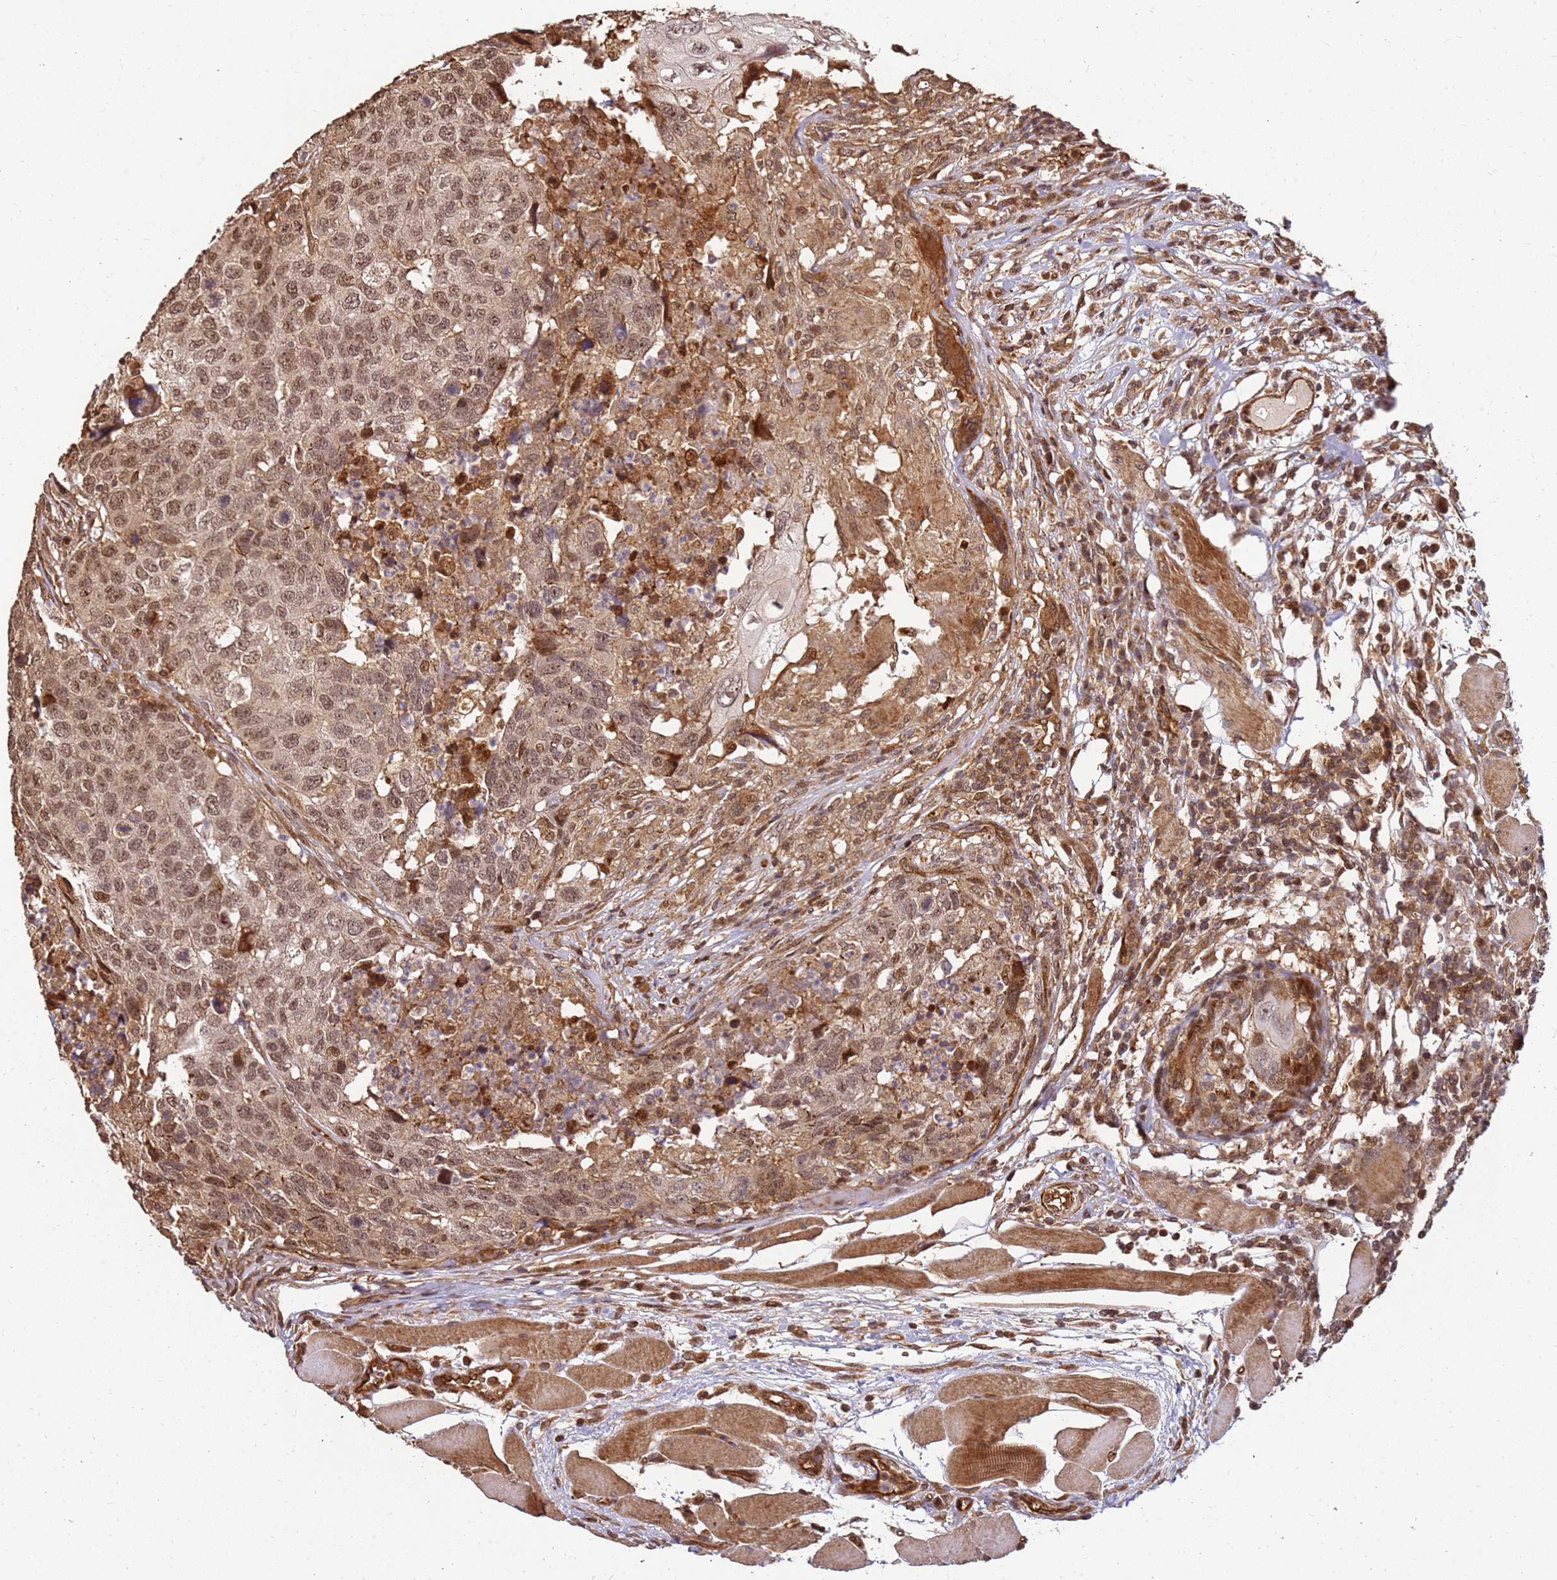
{"staining": {"intensity": "moderate", "quantity": ">75%", "location": "cytoplasmic/membranous,nuclear"}, "tissue": "head and neck cancer", "cell_type": "Tumor cells", "image_type": "cancer", "snomed": [{"axis": "morphology", "description": "Squamous cell carcinoma, NOS"}, {"axis": "topography", "description": "Head-Neck"}], "caption": "IHC image of neoplastic tissue: human head and neck cancer (squamous cell carcinoma) stained using immunohistochemistry (IHC) displays medium levels of moderate protein expression localized specifically in the cytoplasmic/membranous and nuclear of tumor cells, appearing as a cytoplasmic/membranous and nuclear brown color.", "gene": "ST18", "patient": {"sex": "male", "age": 66}}